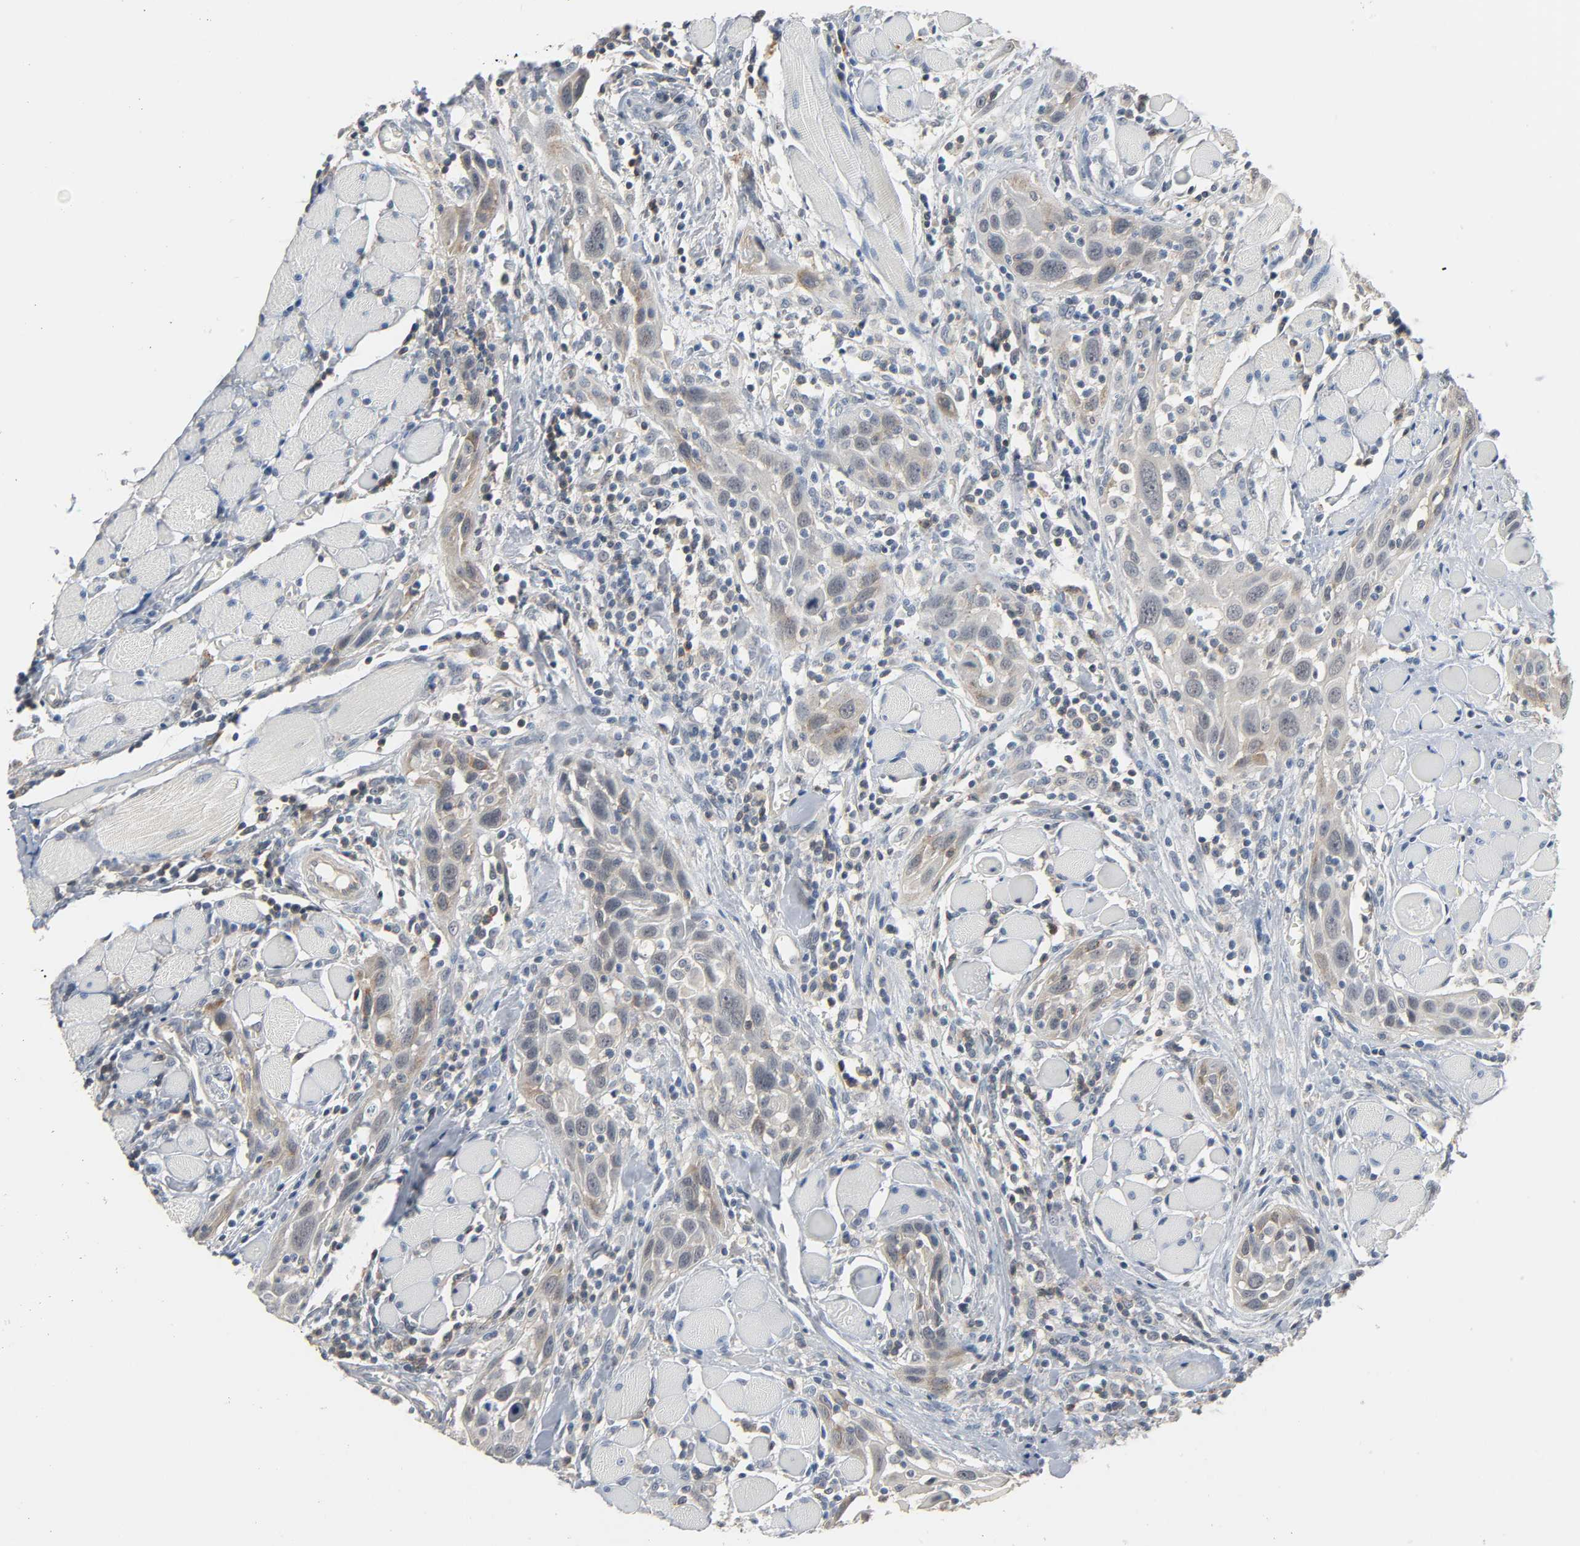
{"staining": {"intensity": "weak", "quantity": "<25%", "location": "cytoplasmic/membranous"}, "tissue": "head and neck cancer", "cell_type": "Tumor cells", "image_type": "cancer", "snomed": [{"axis": "morphology", "description": "Squamous cell carcinoma, NOS"}, {"axis": "topography", "description": "Oral tissue"}, {"axis": "topography", "description": "Head-Neck"}], "caption": "Squamous cell carcinoma (head and neck) was stained to show a protein in brown. There is no significant positivity in tumor cells.", "gene": "CD4", "patient": {"sex": "female", "age": 50}}